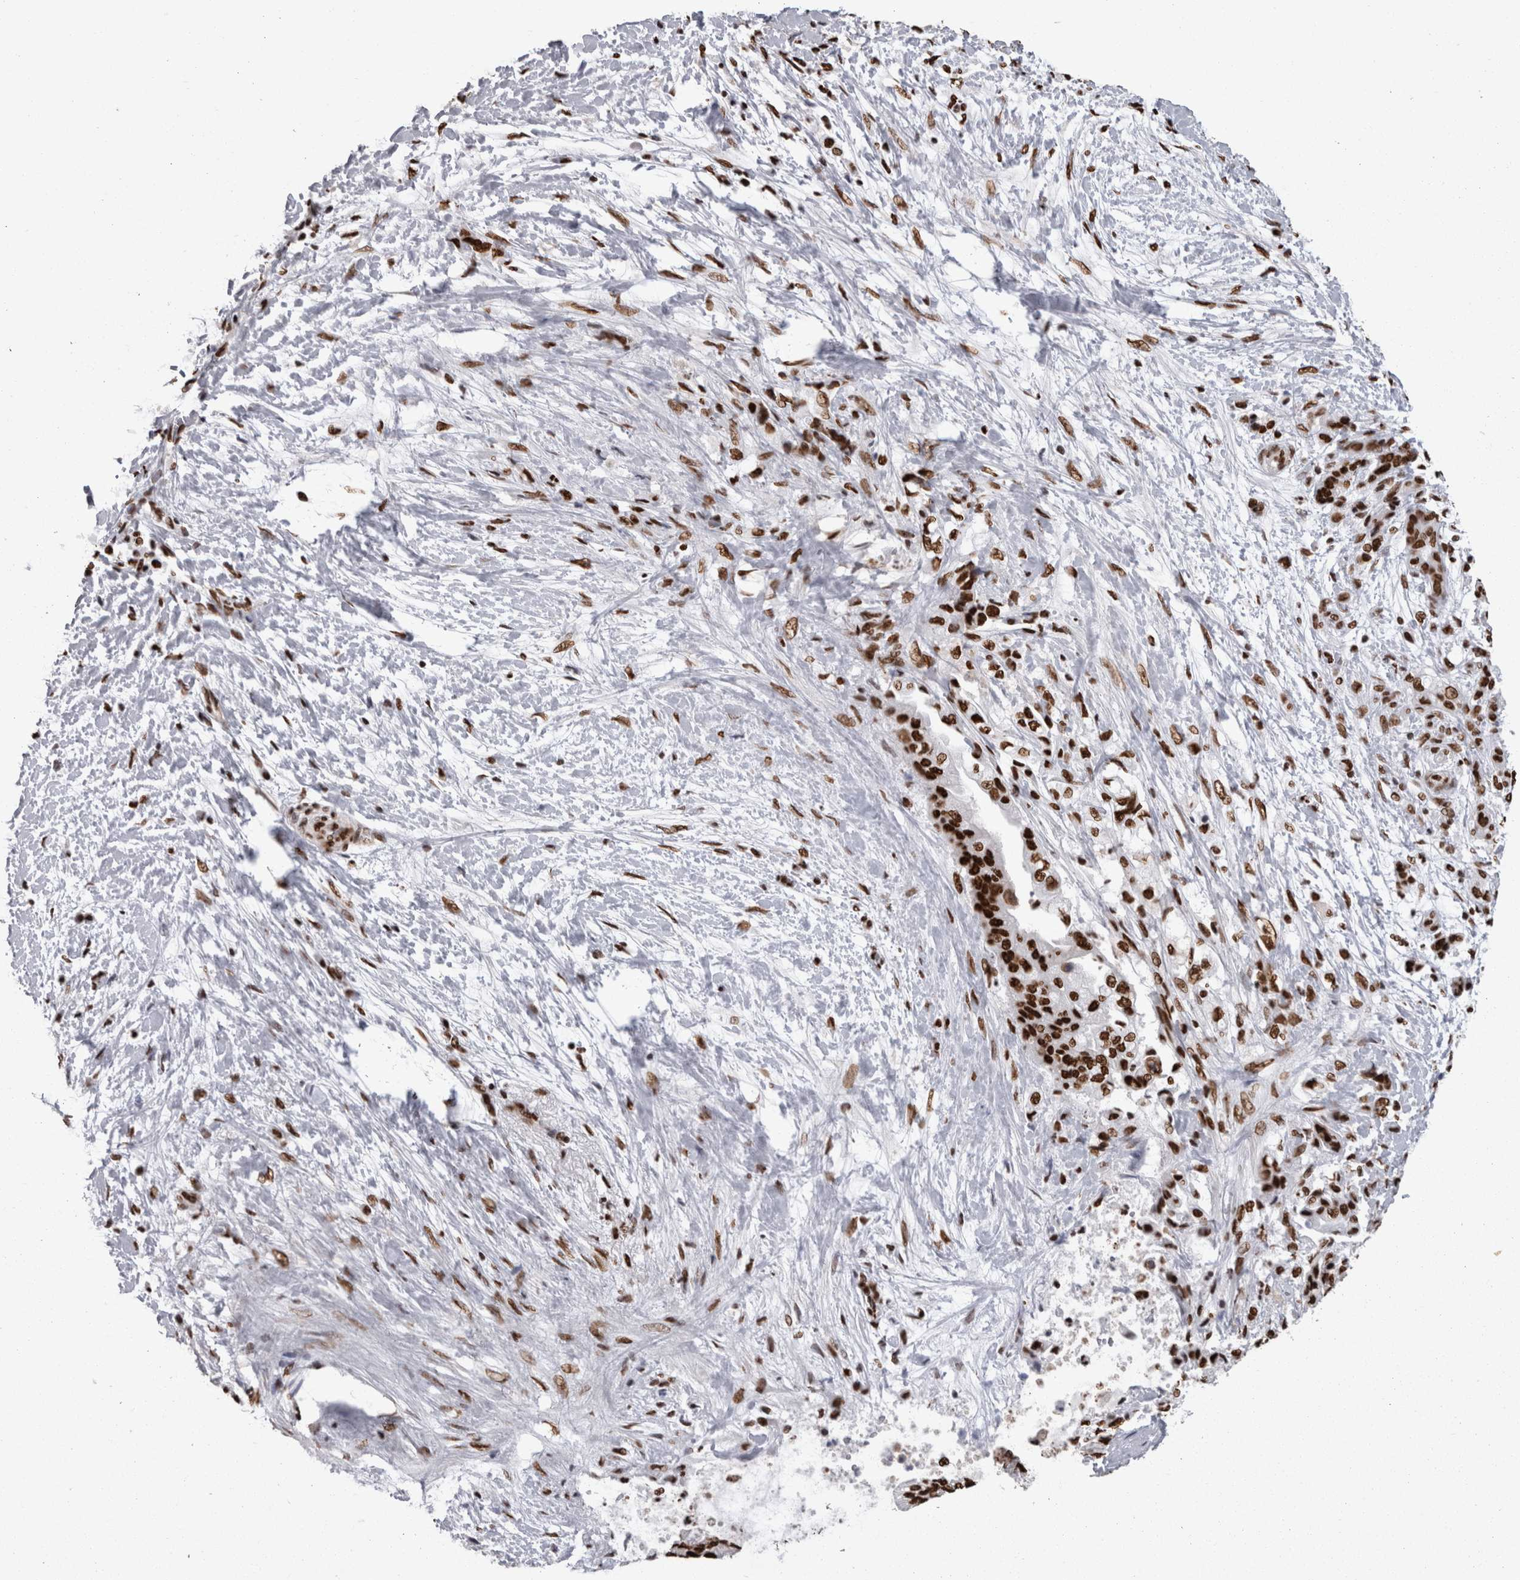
{"staining": {"intensity": "strong", "quantity": ">75%", "location": "nuclear"}, "tissue": "pancreatic cancer", "cell_type": "Tumor cells", "image_type": "cancer", "snomed": [{"axis": "morphology", "description": "Adenocarcinoma, NOS"}, {"axis": "topography", "description": "Pancreas"}], "caption": "Pancreatic cancer (adenocarcinoma) was stained to show a protein in brown. There is high levels of strong nuclear staining in approximately >75% of tumor cells.", "gene": "HNRNPM", "patient": {"sex": "male", "age": 59}}